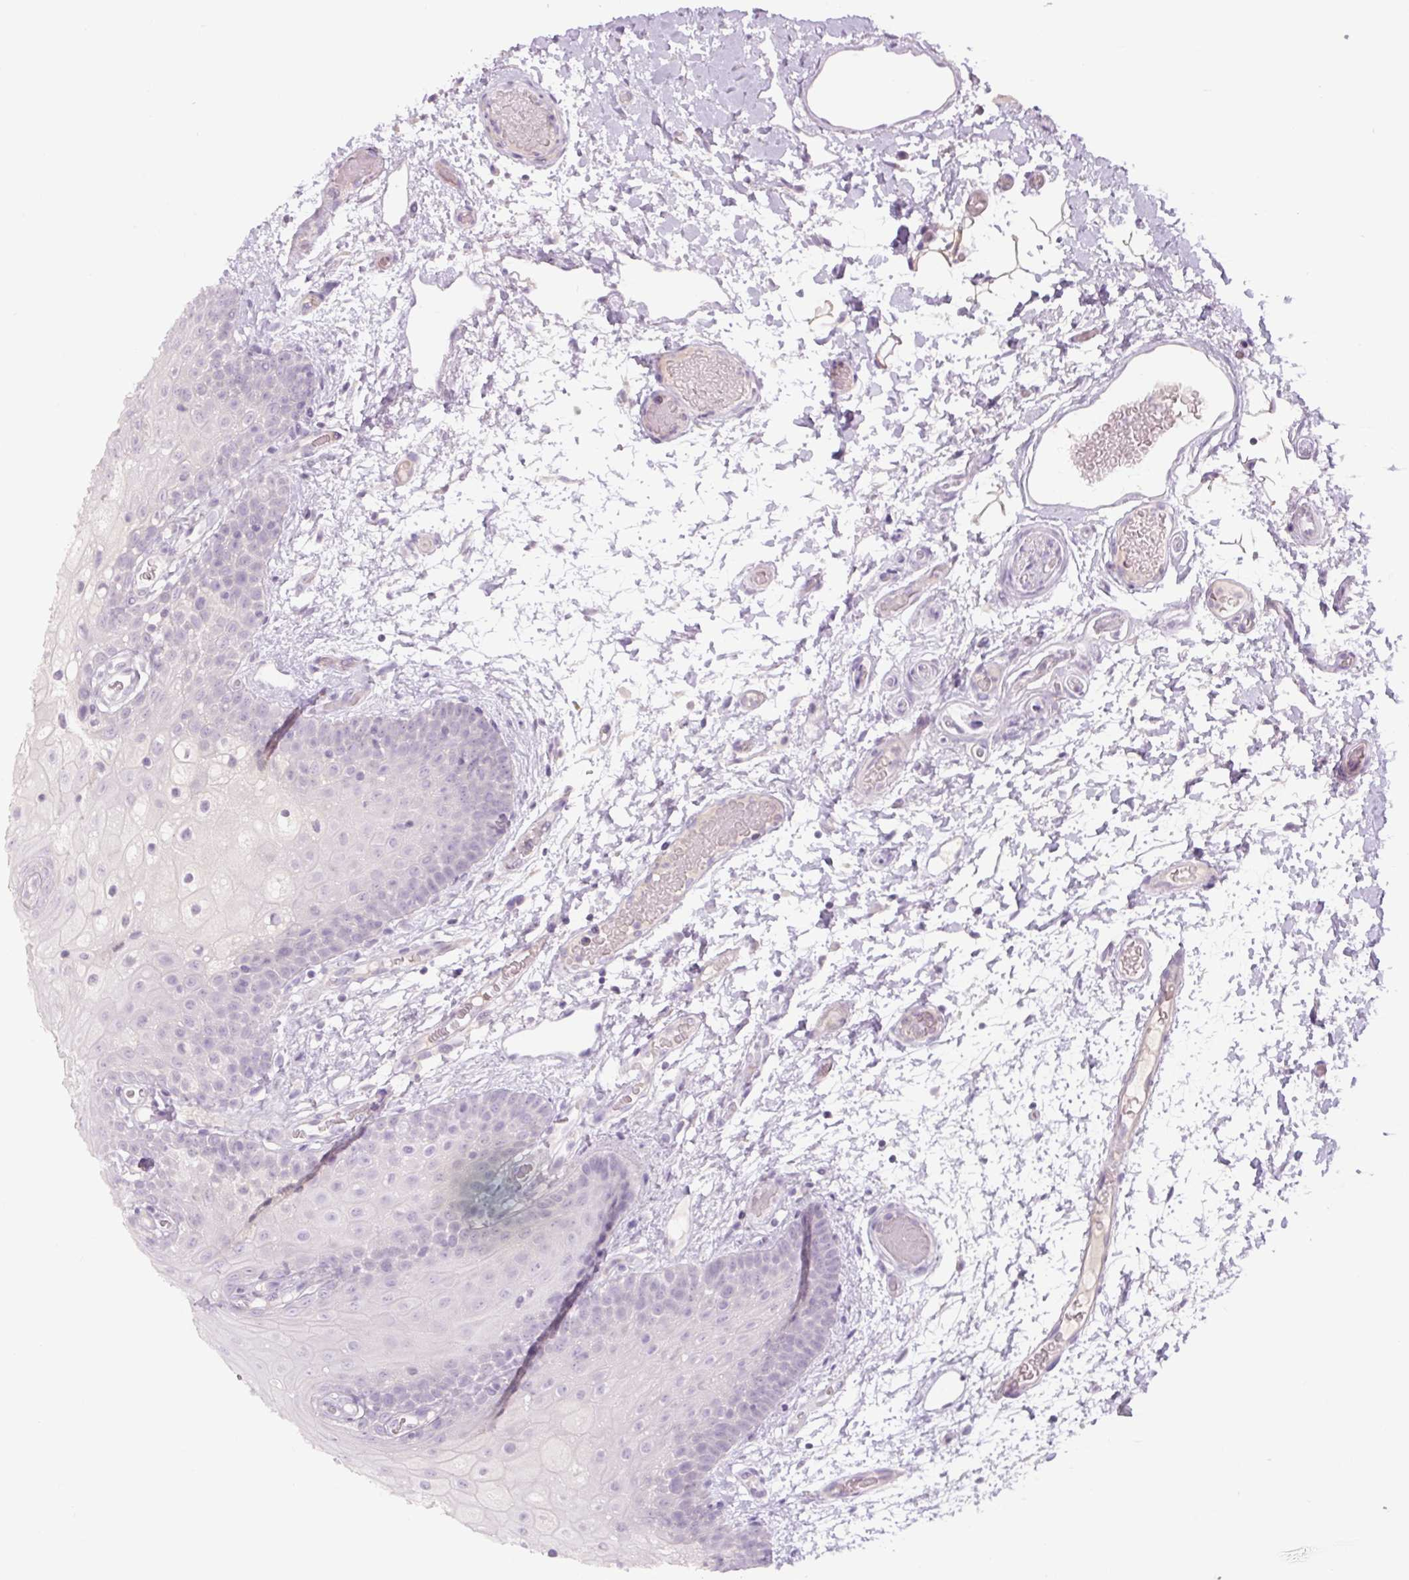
{"staining": {"intensity": "negative", "quantity": "none", "location": "none"}, "tissue": "oral mucosa", "cell_type": "Squamous epithelial cells", "image_type": "normal", "snomed": [{"axis": "morphology", "description": "Normal tissue, NOS"}, {"axis": "morphology", "description": "Squamous cell carcinoma, NOS"}, {"axis": "topography", "description": "Oral tissue"}, {"axis": "topography", "description": "Tounge, NOS"}, {"axis": "topography", "description": "Head-Neck"}], "caption": "Immunohistochemical staining of normal oral mucosa reveals no significant staining in squamous epithelial cells. (Immunohistochemistry, brightfield microscopy, high magnification).", "gene": "TMEM100", "patient": {"sex": "male", "age": 76}}